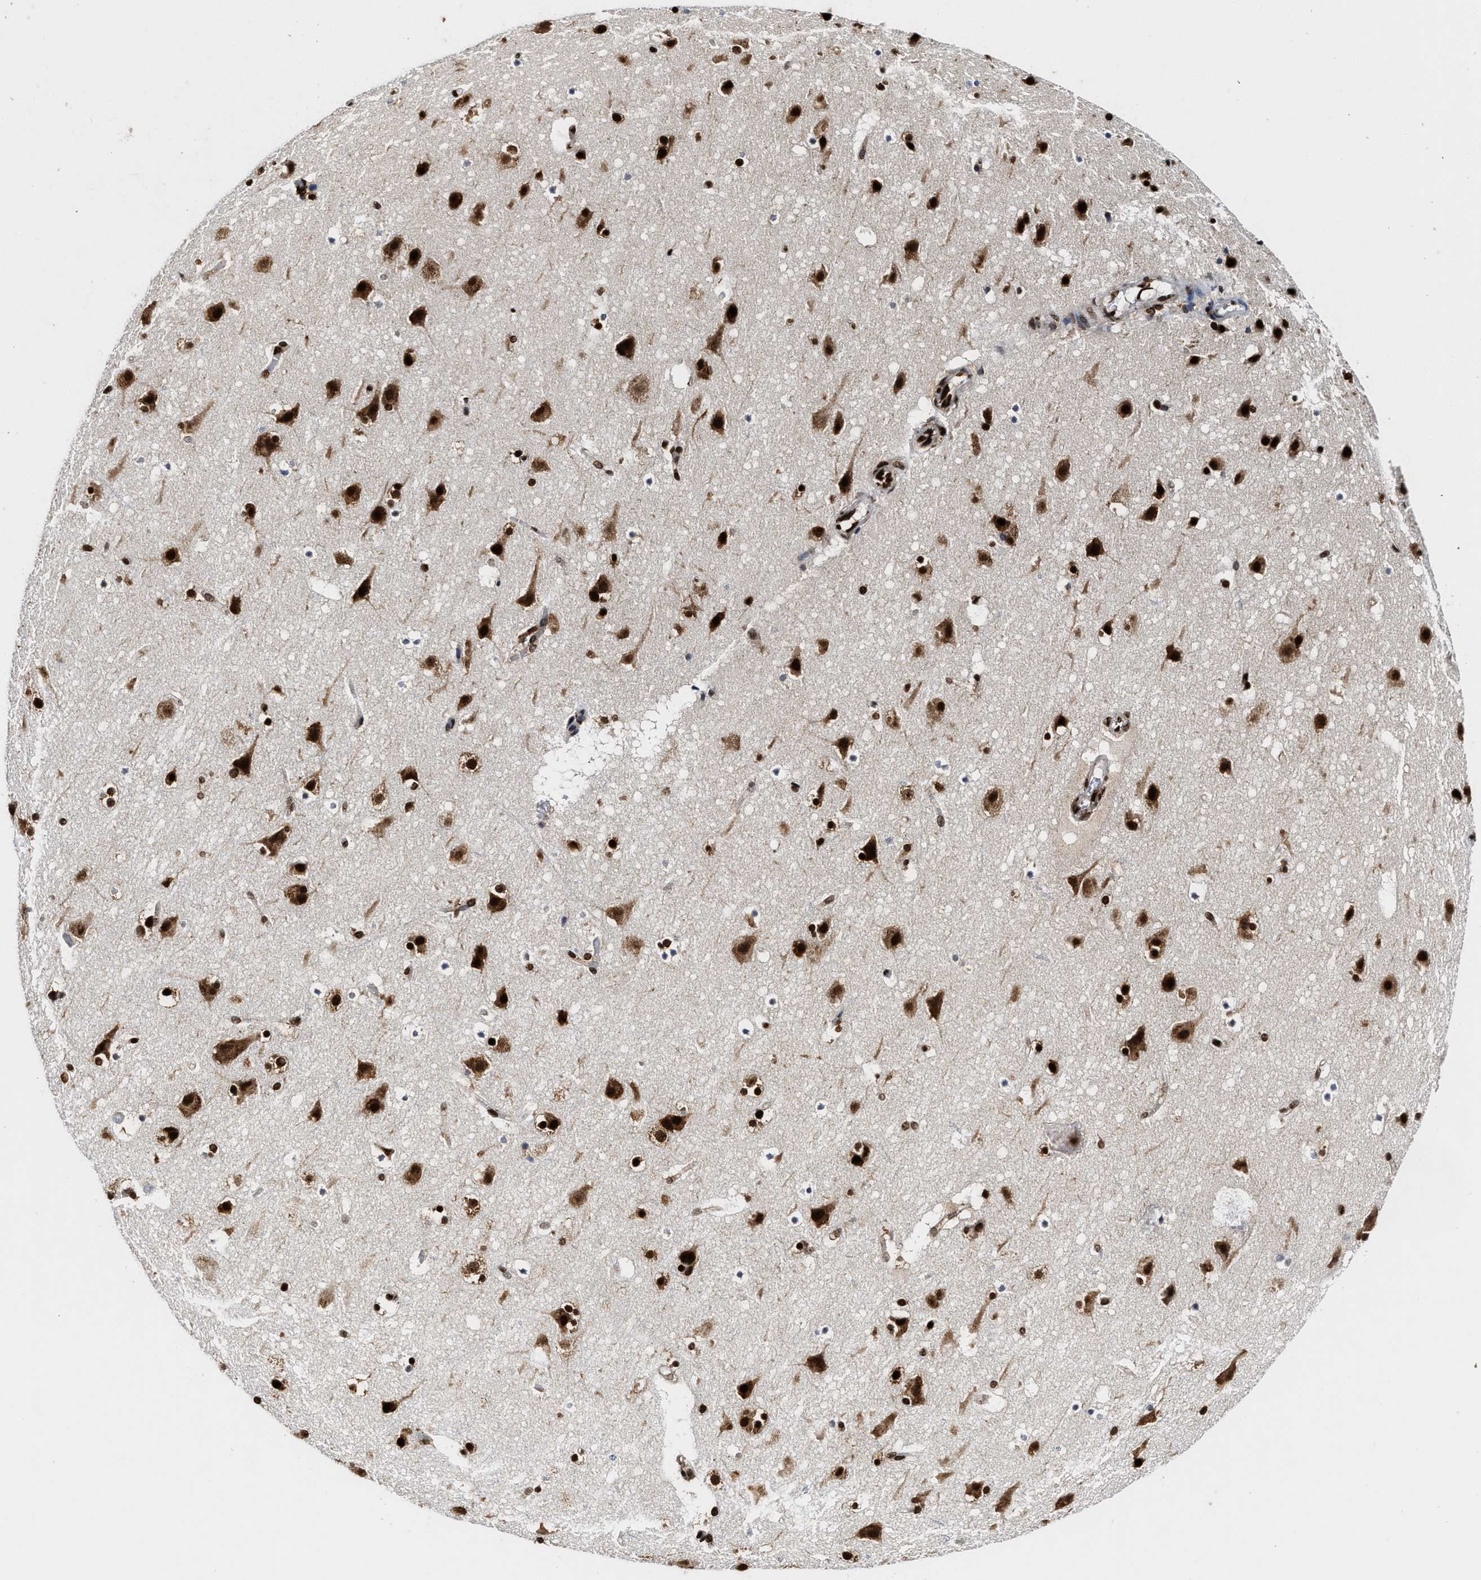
{"staining": {"intensity": "strong", "quantity": "25%-75%", "location": "nuclear"}, "tissue": "cerebral cortex", "cell_type": "Endothelial cells", "image_type": "normal", "snomed": [{"axis": "morphology", "description": "Normal tissue, NOS"}, {"axis": "topography", "description": "Cerebral cortex"}], "caption": "About 25%-75% of endothelial cells in normal cerebral cortex demonstrate strong nuclear protein positivity as visualized by brown immunohistochemical staining.", "gene": "ALYREF", "patient": {"sex": "male", "age": 45}}